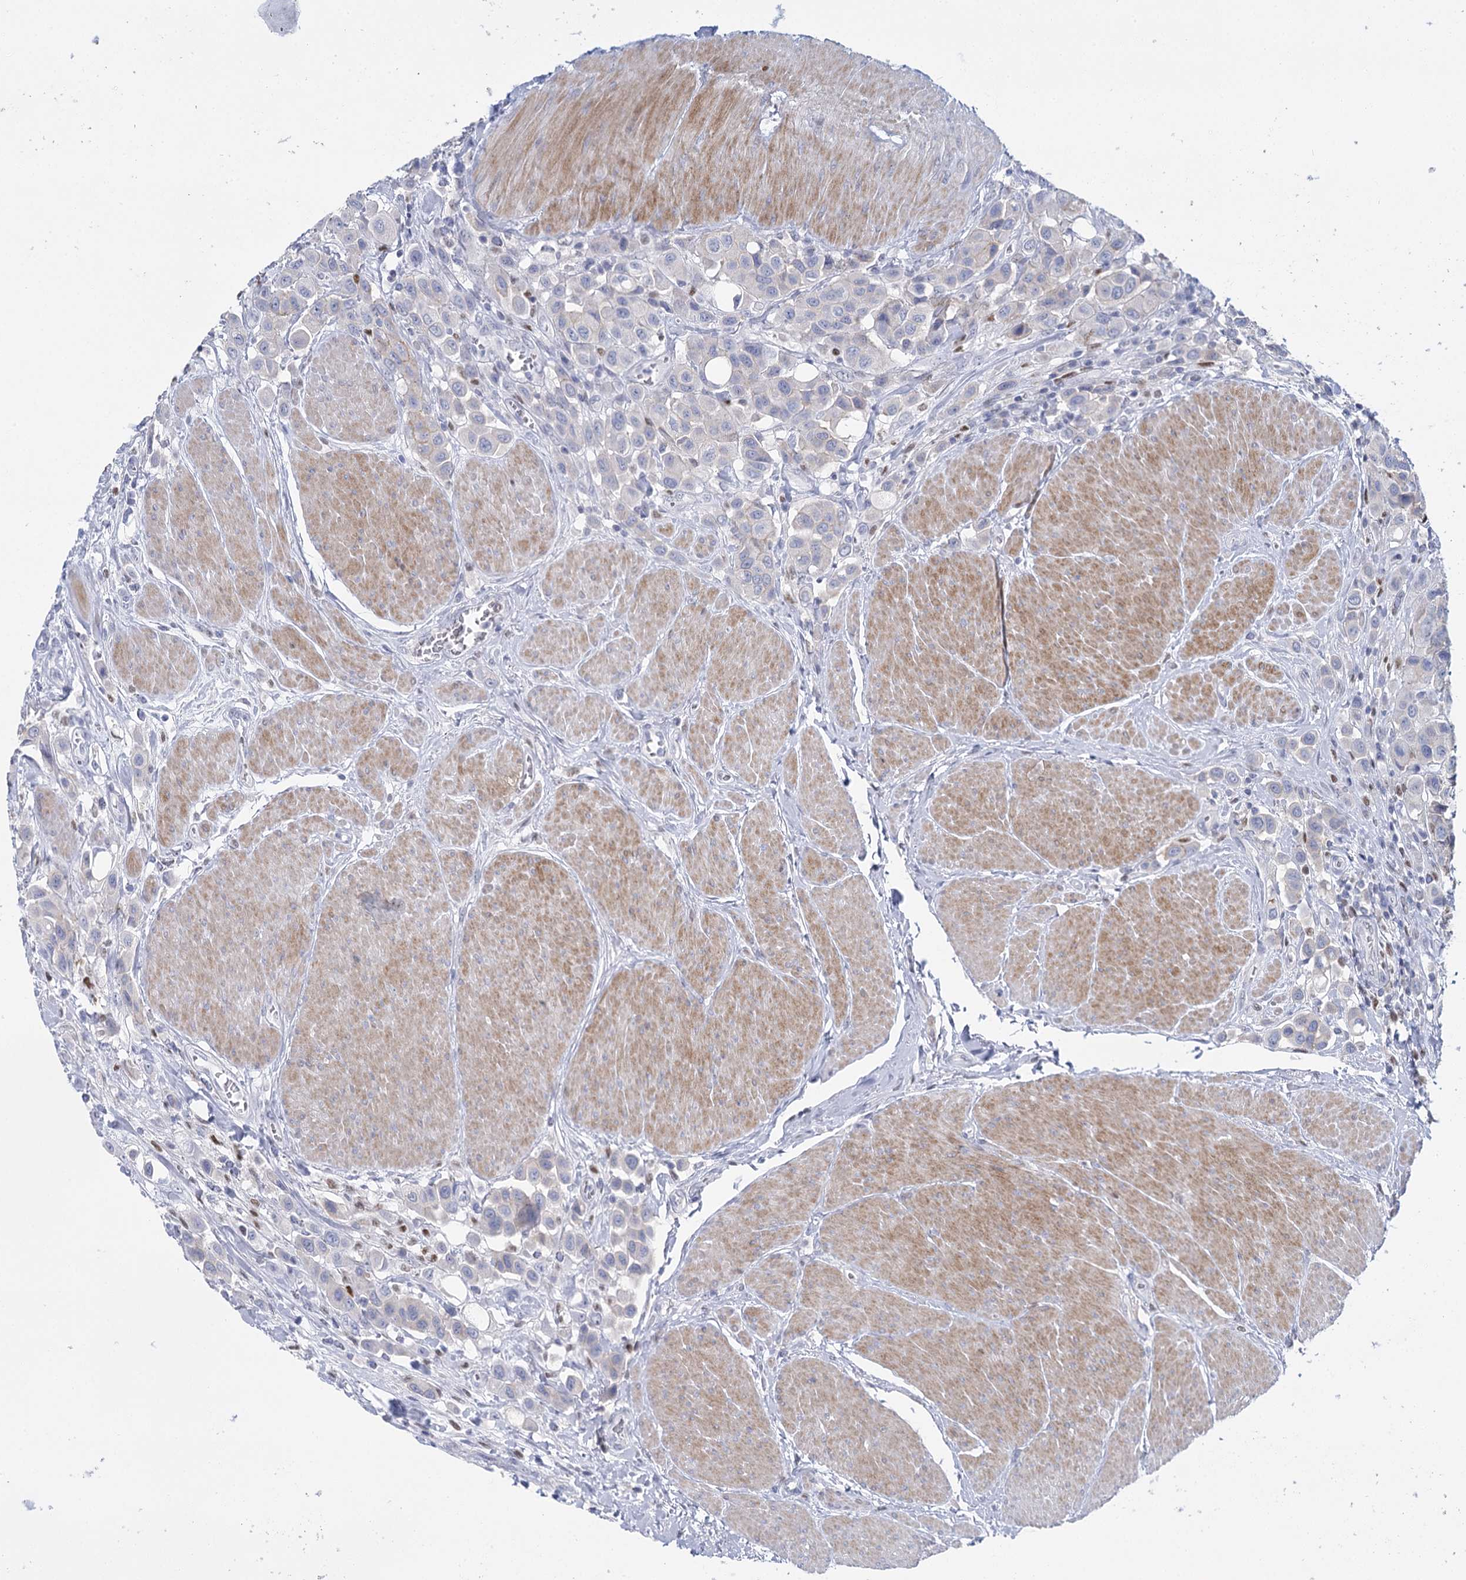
{"staining": {"intensity": "negative", "quantity": "none", "location": "none"}, "tissue": "urothelial cancer", "cell_type": "Tumor cells", "image_type": "cancer", "snomed": [{"axis": "morphology", "description": "Urothelial carcinoma, High grade"}, {"axis": "topography", "description": "Urinary bladder"}], "caption": "DAB immunohistochemical staining of human urothelial carcinoma (high-grade) shows no significant positivity in tumor cells. (DAB (3,3'-diaminobenzidine) immunohistochemistry, high magnification).", "gene": "IGSF3", "patient": {"sex": "male", "age": 50}}